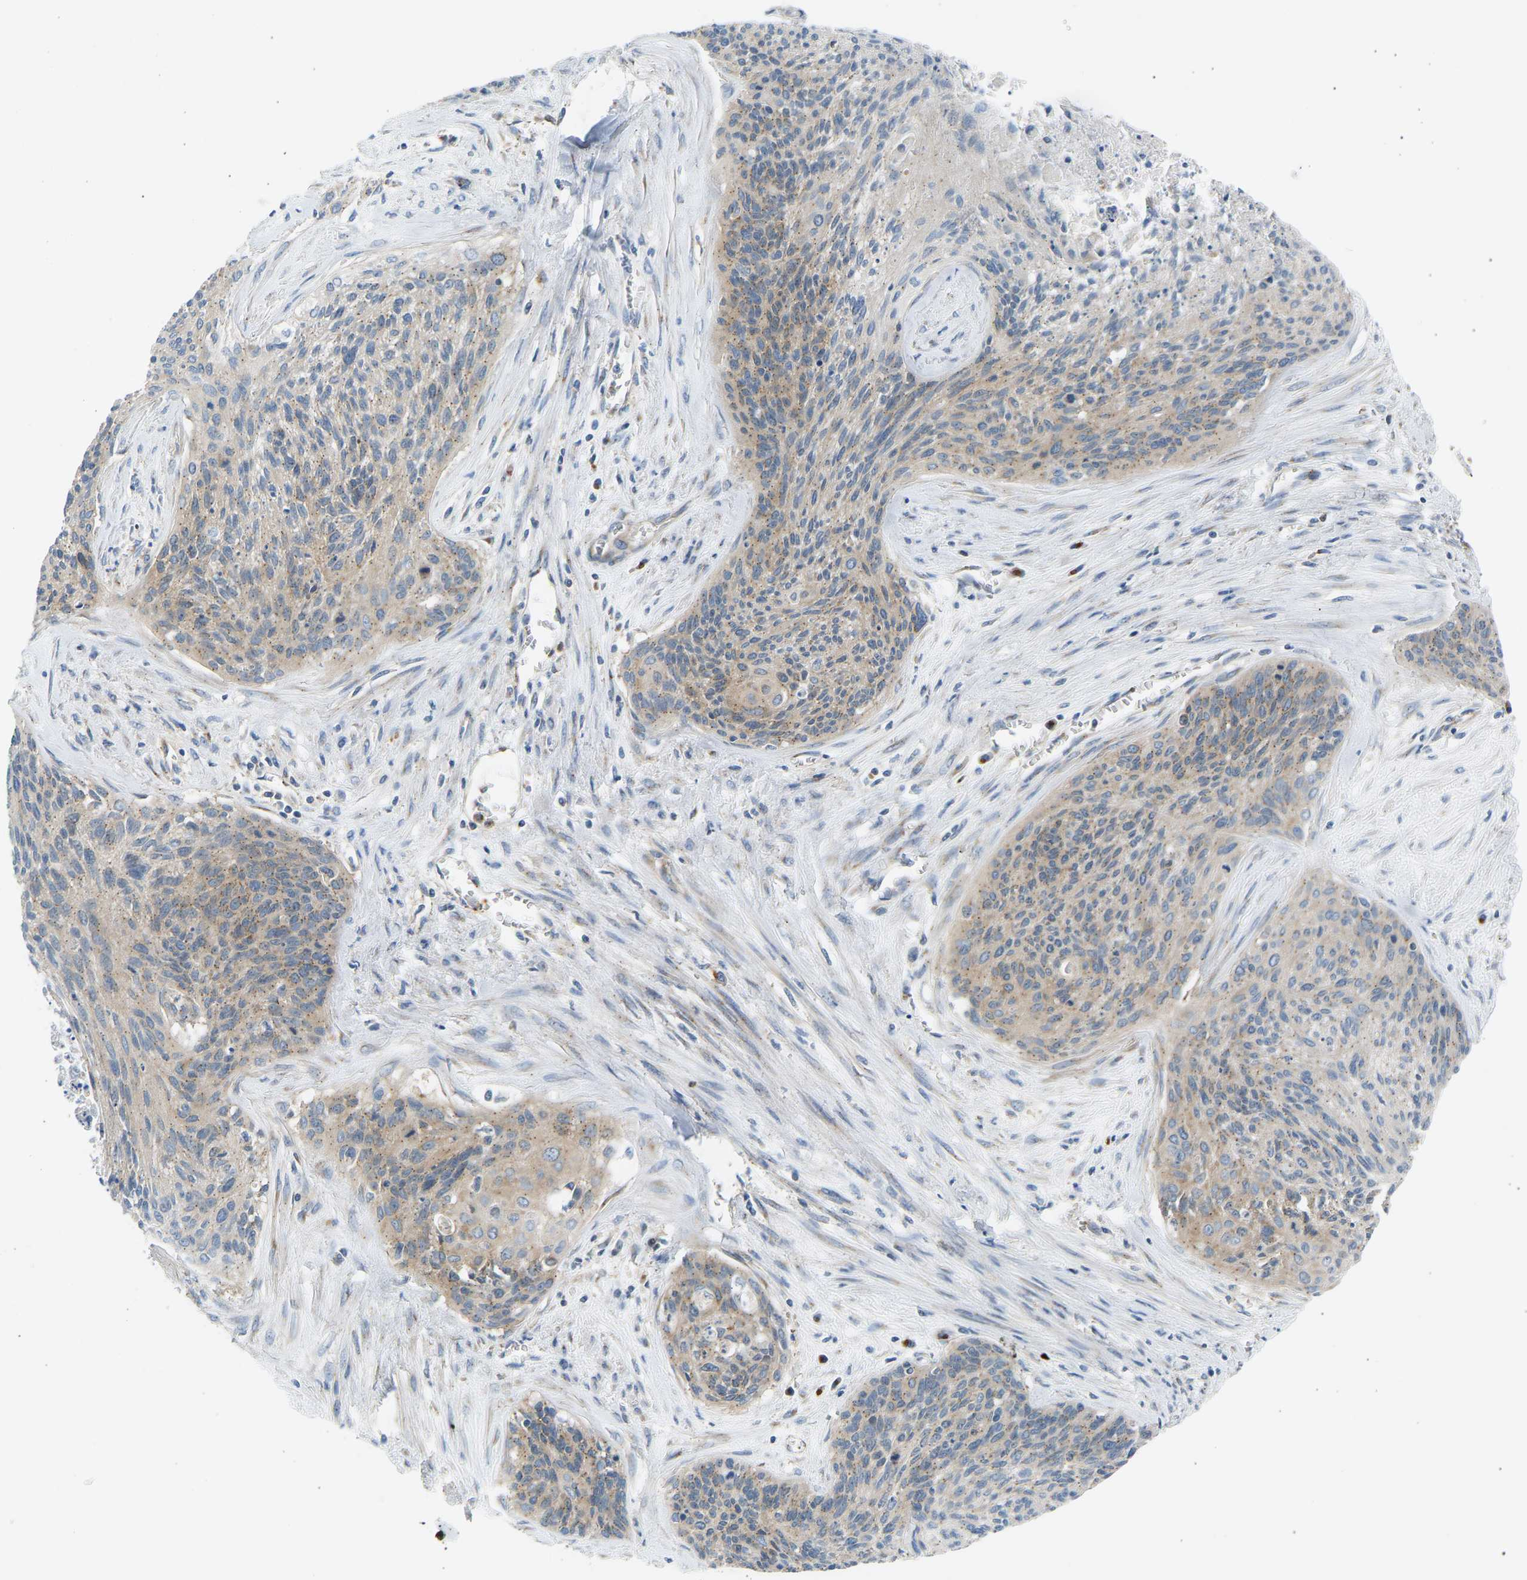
{"staining": {"intensity": "weak", "quantity": ">75%", "location": "cytoplasmic/membranous"}, "tissue": "cervical cancer", "cell_type": "Tumor cells", "image_type": "cancer", "snomed": [{"axis": "morphology", "description": "Squamous cell carcinoma, NOS"}, {"axis": "topography", "description": "Cervix"}], "caption": "IHC of human squamous cell carcinoma (cervical) displays low levels of weak cytoplasmic/membranous positivity in about >75% of tumor cells.", "gene": "TRIM50", "patient": {"sex": "female", "age": 55}}